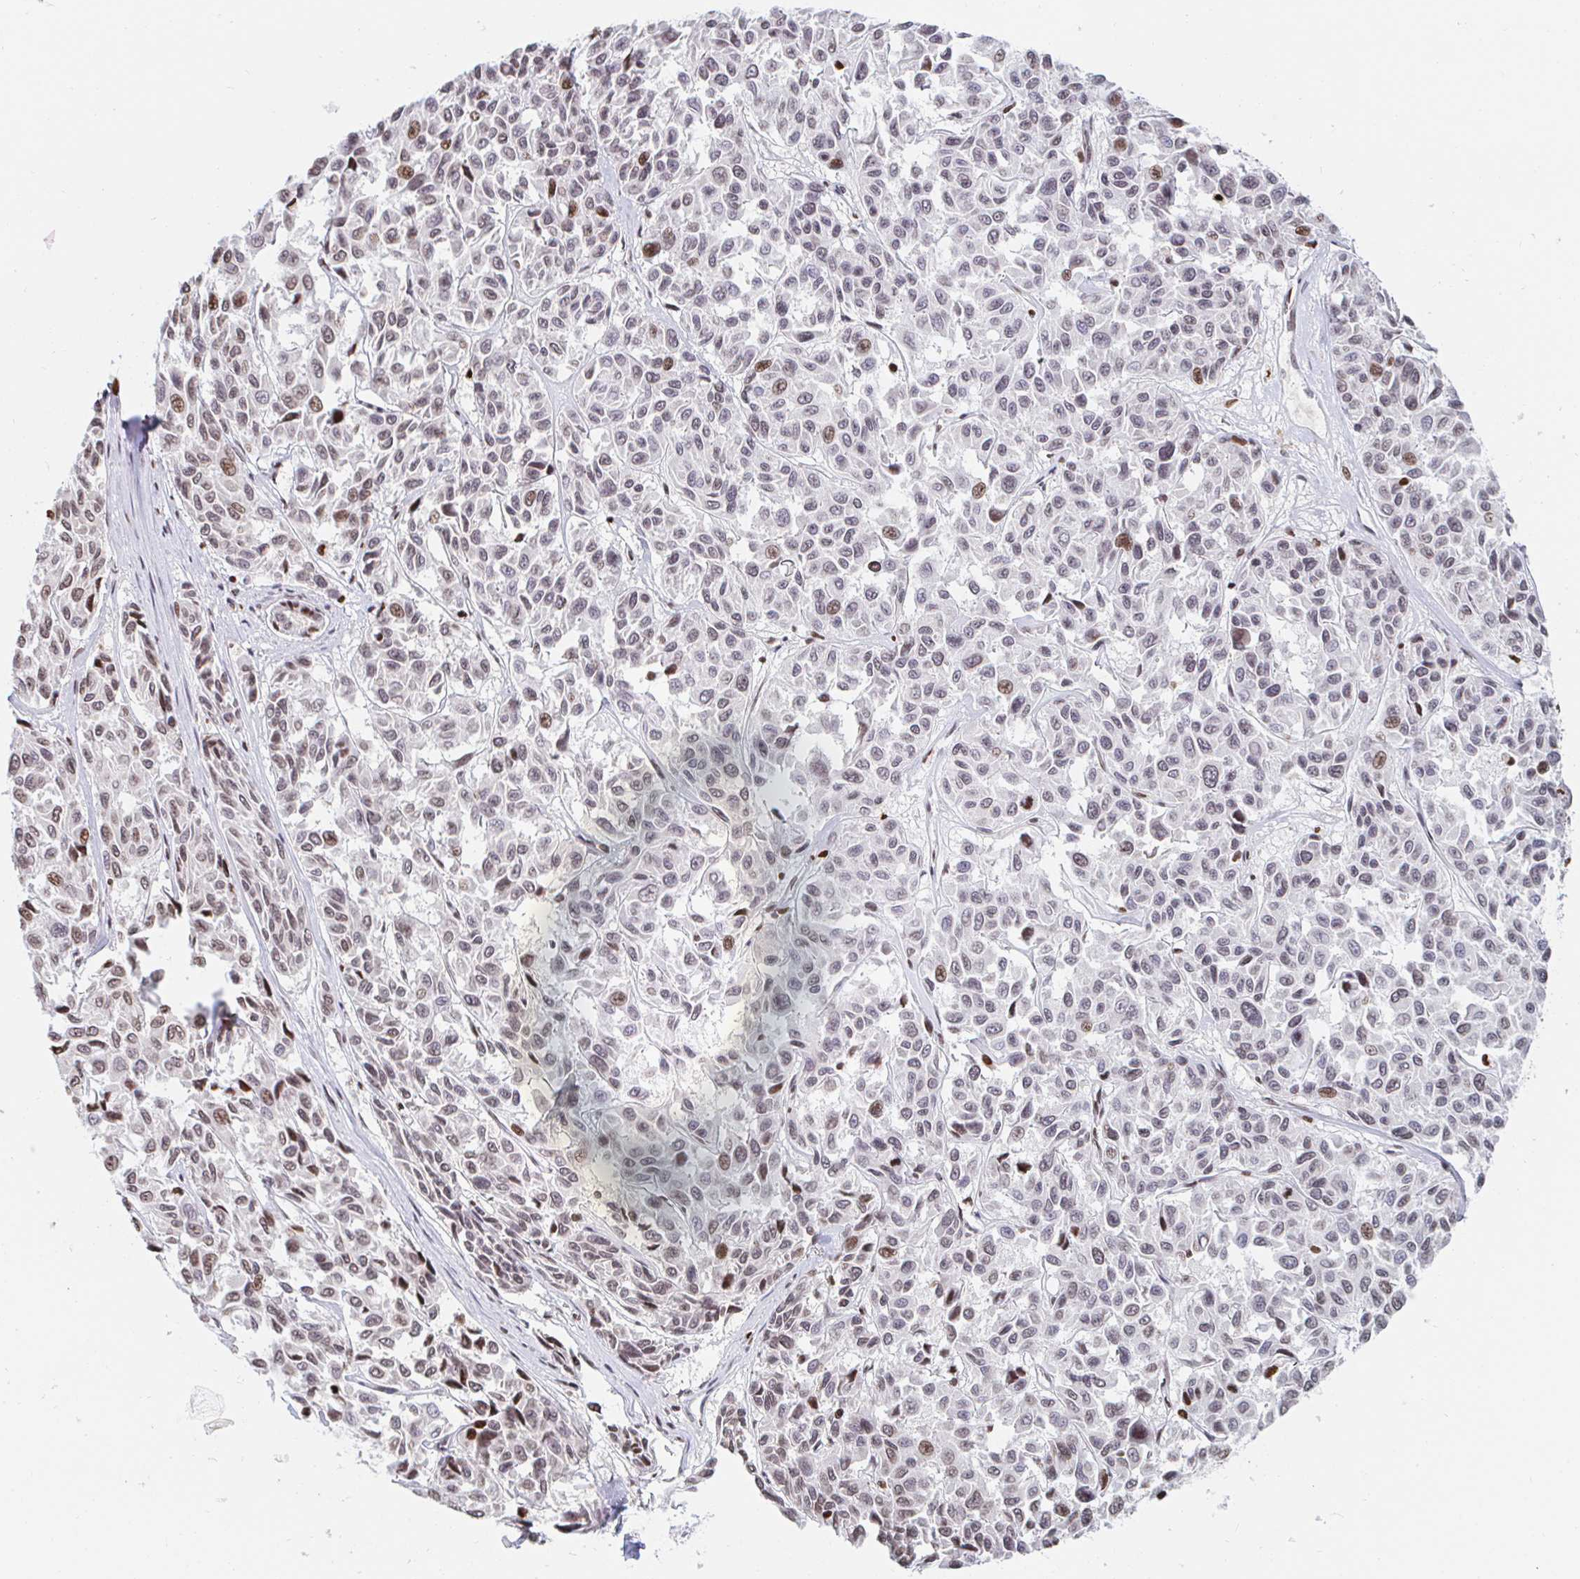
{"staining": {"intensity": "weak", "quantity": "25%-75%", "location": "nuclear"}, "tissue": "melanoma", "cell_type": "Tumor cells", "image_type": "cancer", "snomed": [{"axis": "morphology", "description": "Malignant melanoma, NOS"}, {"axis": "topography", "description": "Skin"}], "caption": "Melanoma stained with a protein marker displays weak staining in tumor cells.", "gene": "HOXC10", "patient": {"sex": "female", "age": 66}}